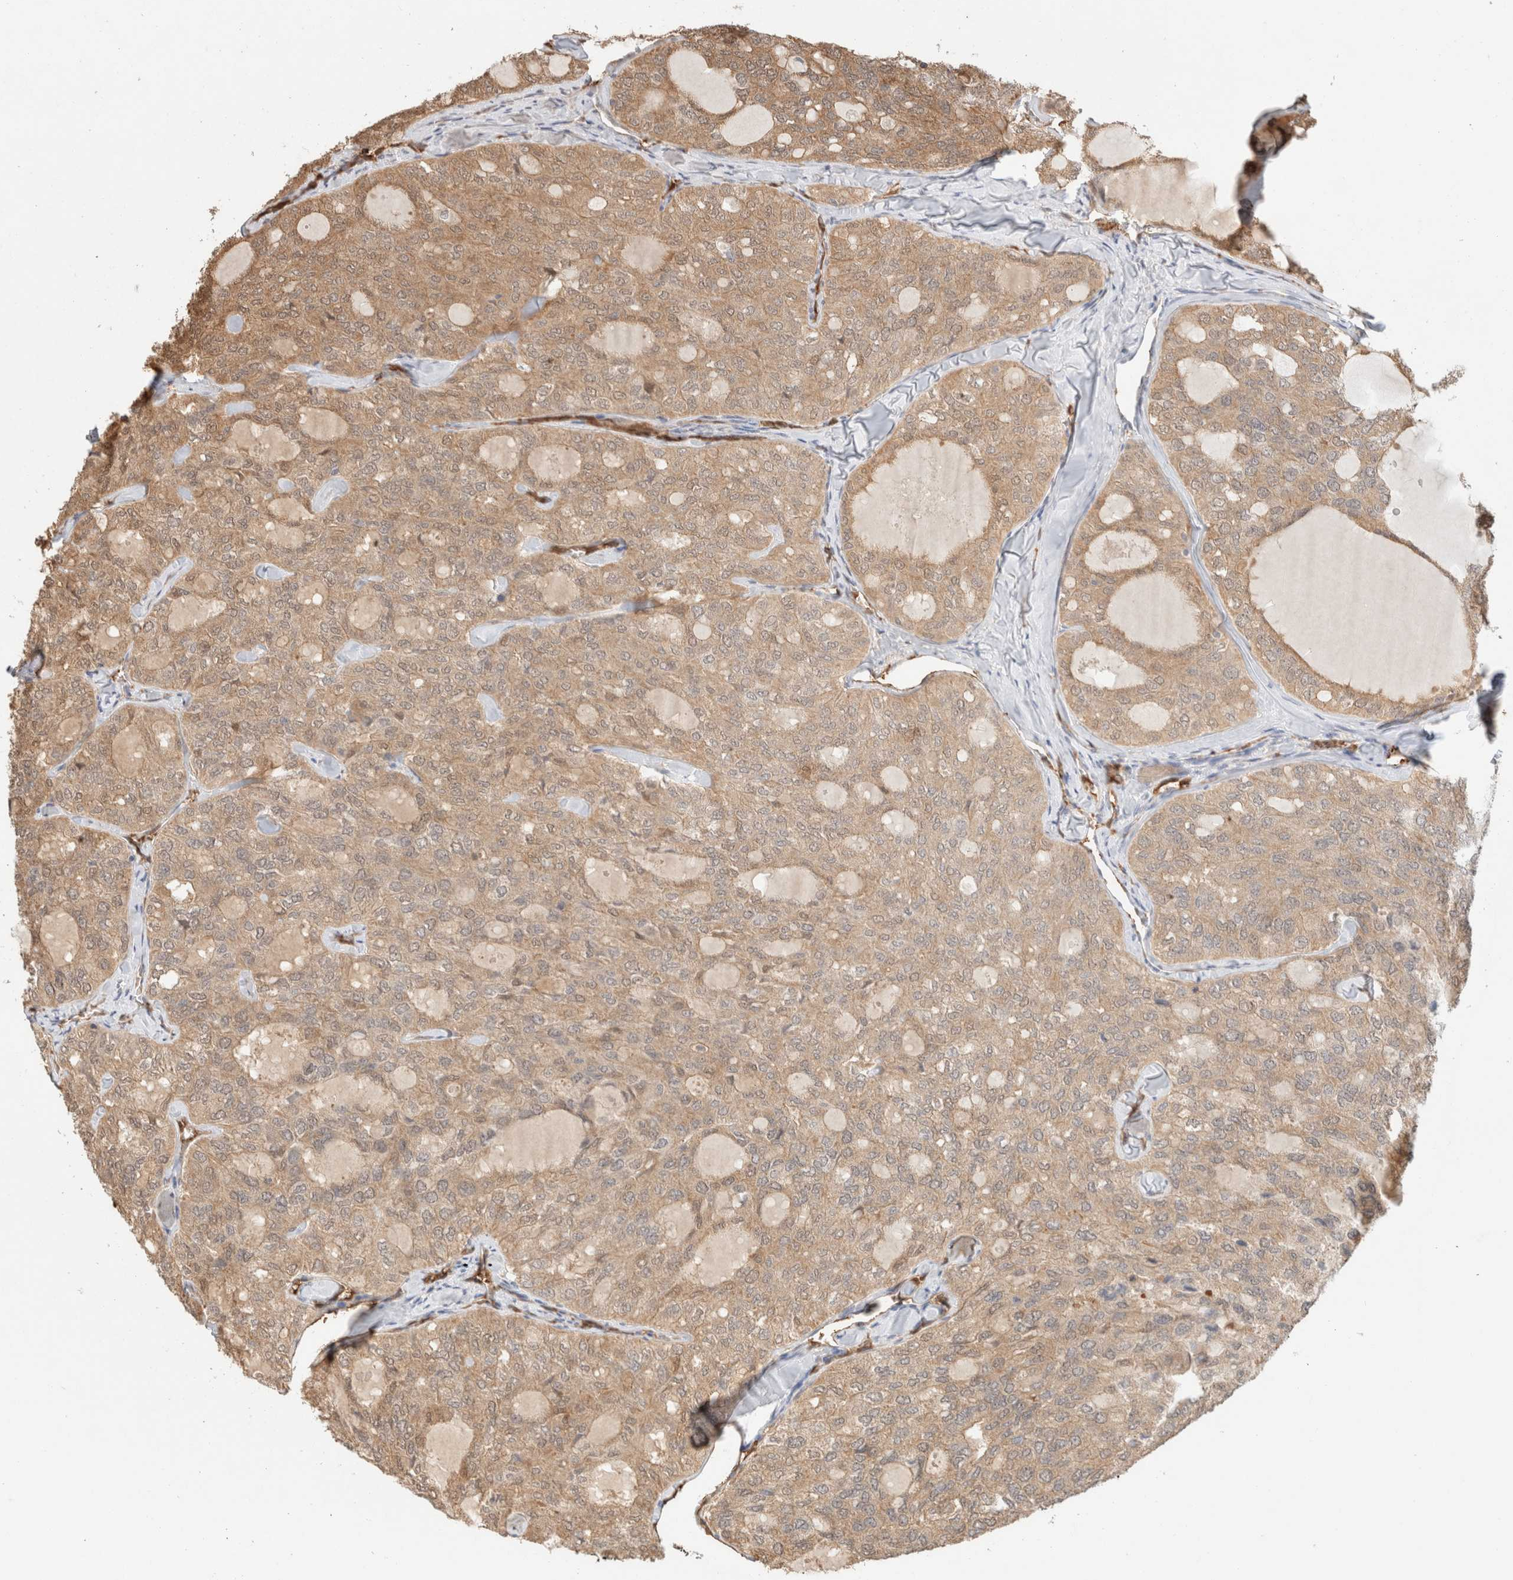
{"staining": {"intensity": "moderate", "quantity": ">75%", "location": "cytoplasmic/membranous"}, "tissue": "thyroid cancer", "cell_type": "Tumor cells", "image_type": "cancer", "snomed": [{"axis": "morphology", "description": "Follicular adenoma carcinoma, NOS"}, {"axis": "topography", "description": "Thyroid gland"}], "caption": "Tumor cells reveal medium levels of moderate cytoplasmic/membranous expression in about >75% of cells in human thyroid follicular adenoma carcinoma.", "gene": "CA13", "patient": {"sex": "male", "age": 75}}